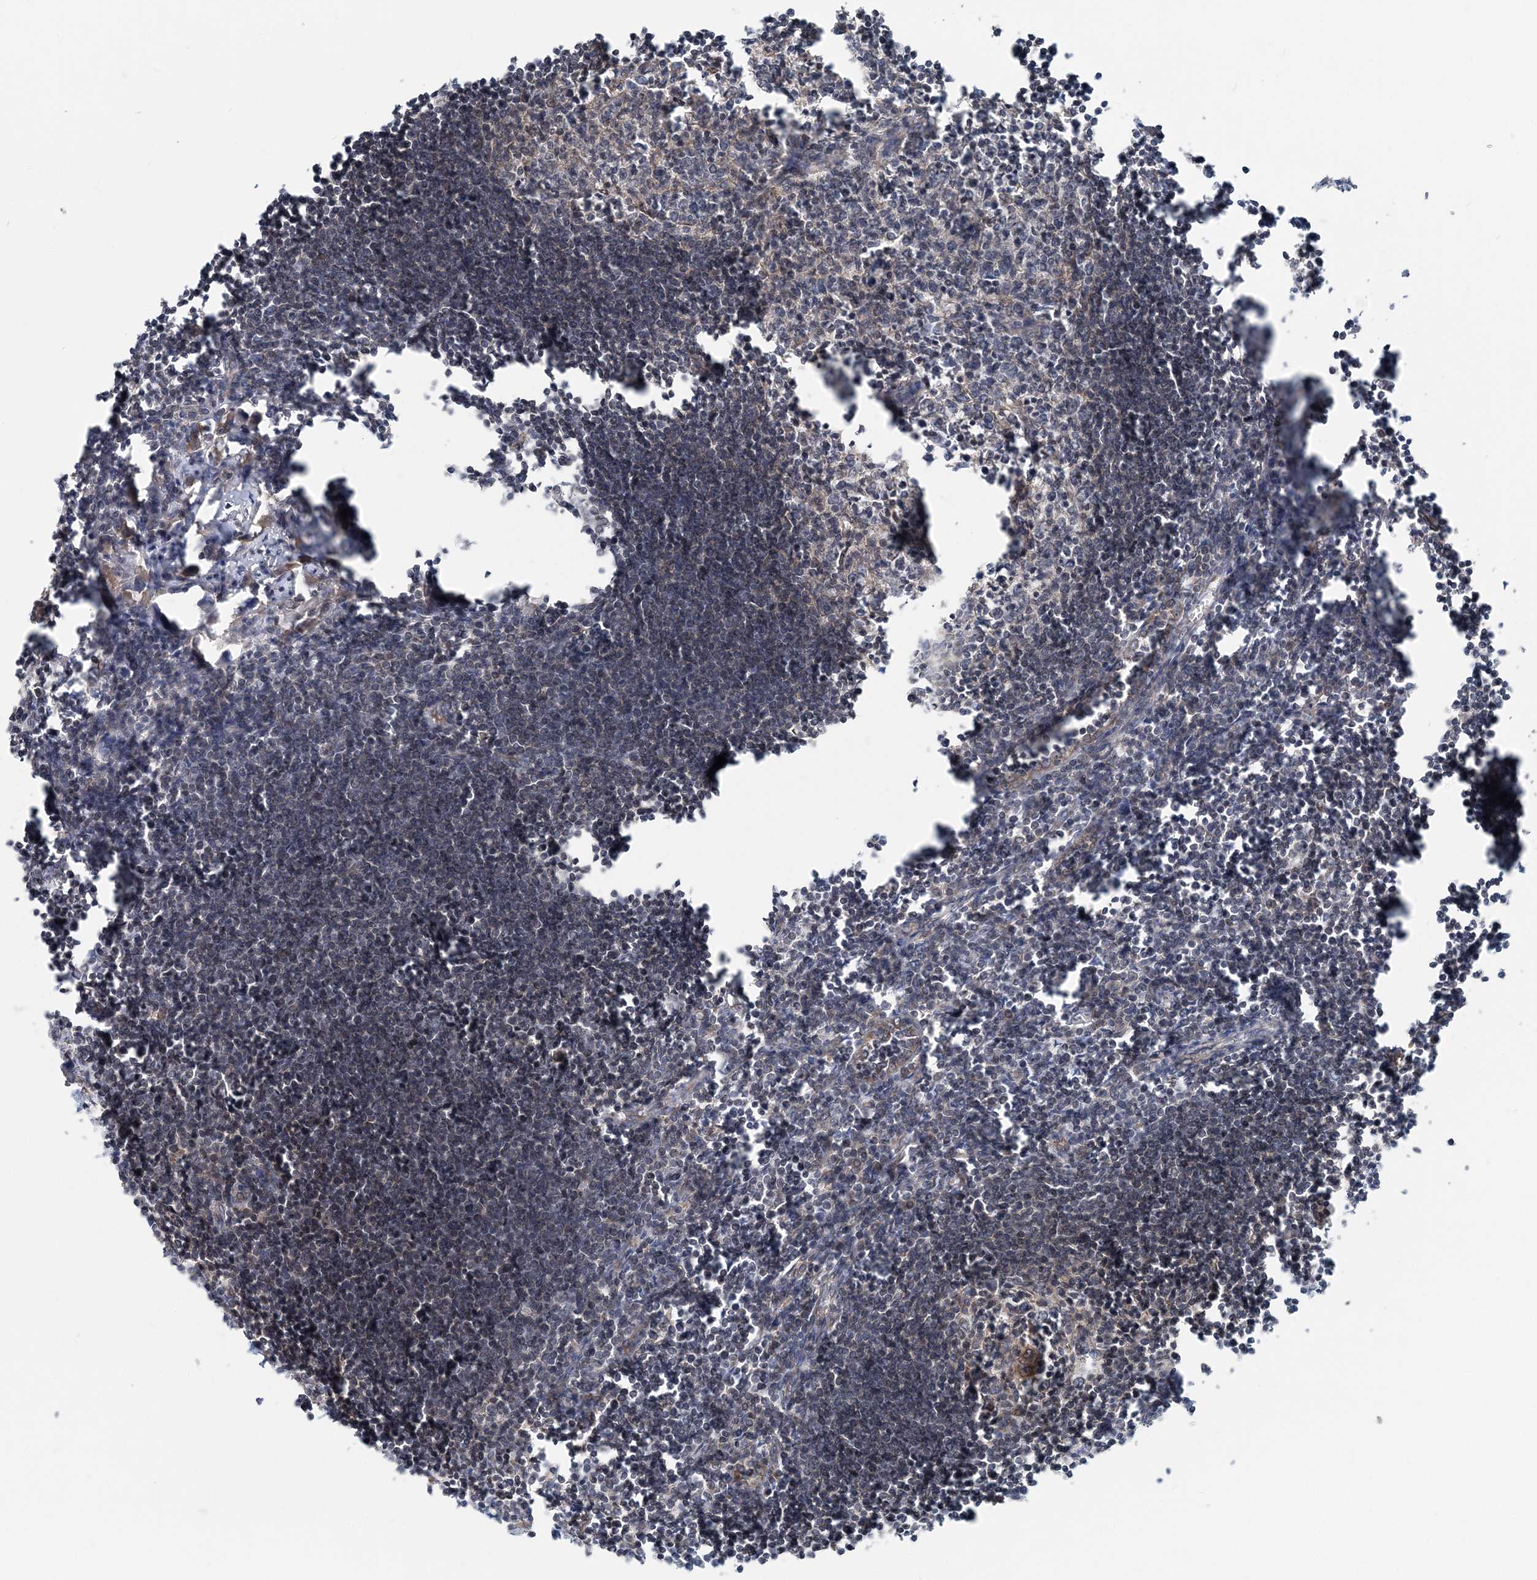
{"staining": {"intensity": "moderate", "quantity": "<25%", "location": "cytoplasmic/membranous"}, "tissue": "lymph node", "cell_type": "Germinal center cells", "image_type": "normal", "snomed": [{"axis": "morphology", "description": "Normal tissue, NOS"}, {"axis": "morphology", "description": "Malignant melanoma, Metastatic site"}, {"axis": "topography", "description": "Lymph node"}], "caption": "Lymph node stained with immunohistochemistry (IHC) reveals moderate cytoplasmic/membranous expression in approximately <25% of germinal center cells.", "gene": "MOB4", "patient": {"sex": "male", "age": 41}}